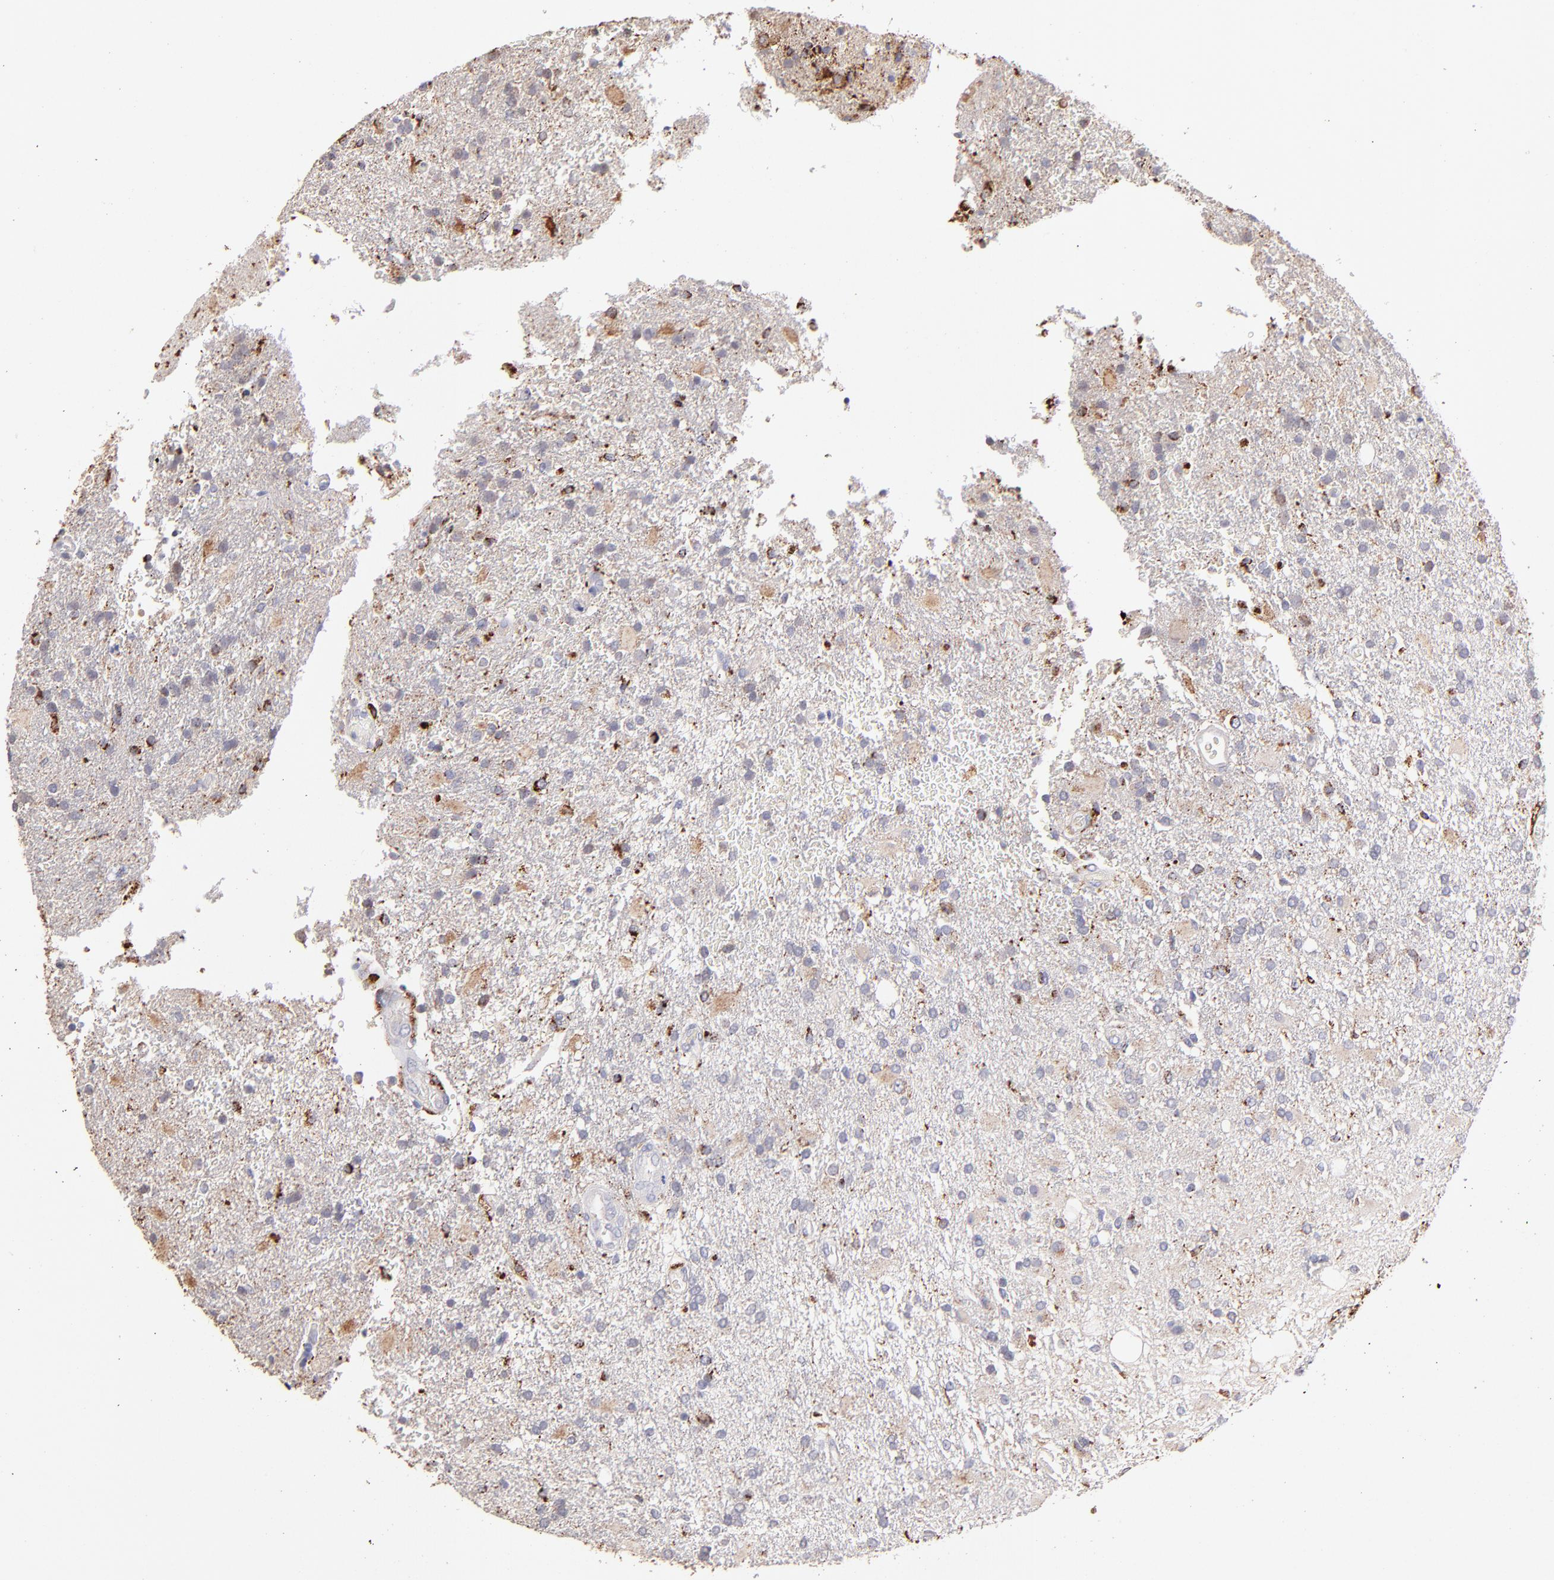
{"staining": {"intensity": "moderate", "quantity": "<25%", "location": "cytoplasmic/membranous"}, "tissue": "glioma", "cell_type": "Tumor cells", "image_type": "cancer", "snomed": [{"axis": "morphology", "description": "Glioma, malignant, High grade"}, {"axis": "topography", "description": "Cerebral cortex"}], "caption": "Immunohistochemistry of high-grade glioma (malignant) displays low levels of moderate cytoplasmic/membranous expression in approximately <25% of tumor cells.", "gene": "GLDC", "patient": {"sex": "male", "age": 79}}